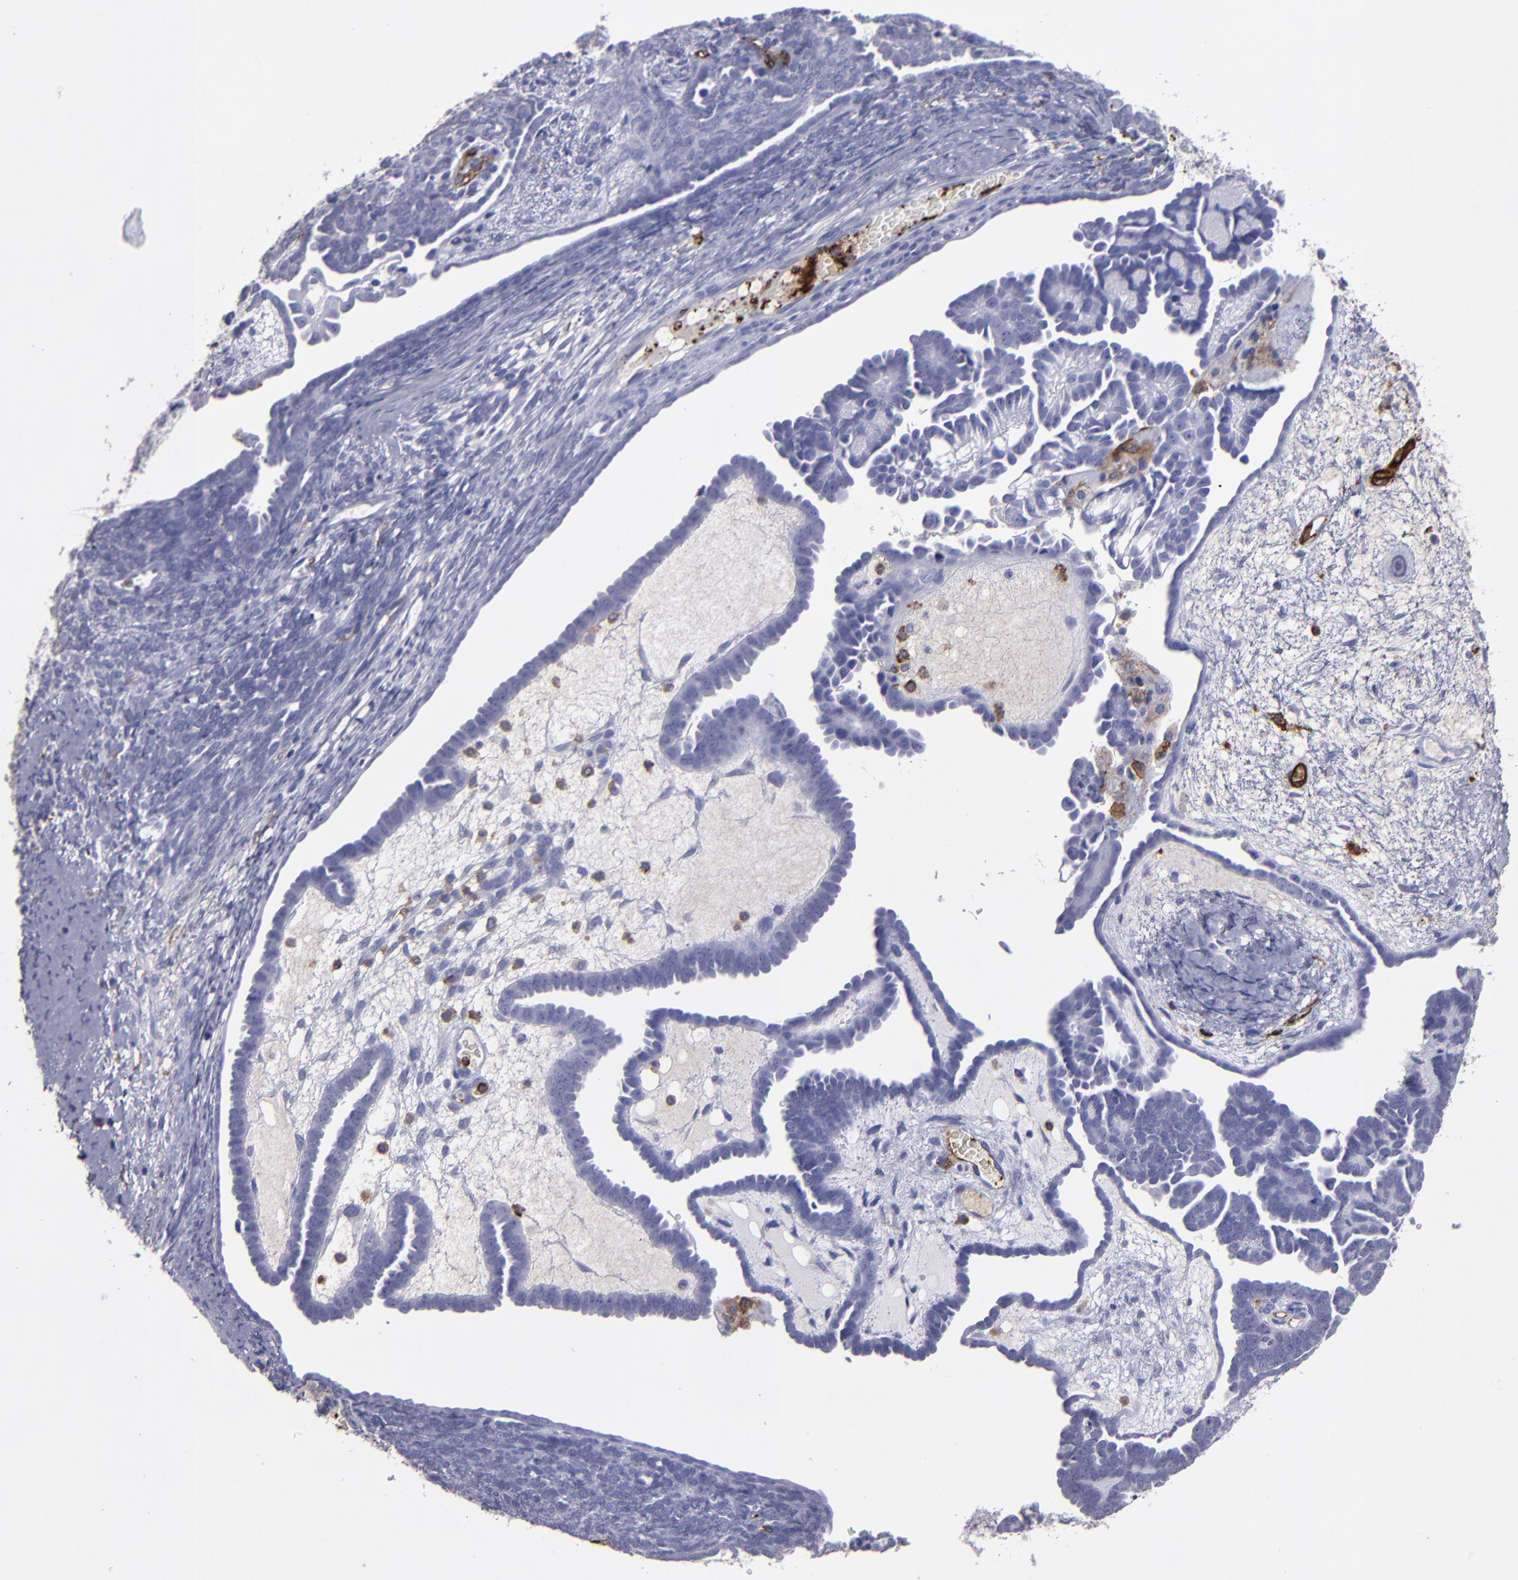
{"staining": {"intensity": "negative", "quantity": "none", "location": "none"}, "tissue": "endometrial cancer", "cell_type": "Tumor cells", "image_type": "cancer", "snomed": [{"axis": "morphology", "description": "Neoplasm, malignant, NOS"}, {"axis": "topography", "description": "Endometrium"}], "caption": "This is an immunohistochemistry photomicrograph of human endometrial malignant neoplasm. There is no expression in tumor cells.", "gene": "CD36", "patient": {"sex": "female", "age": 74}}